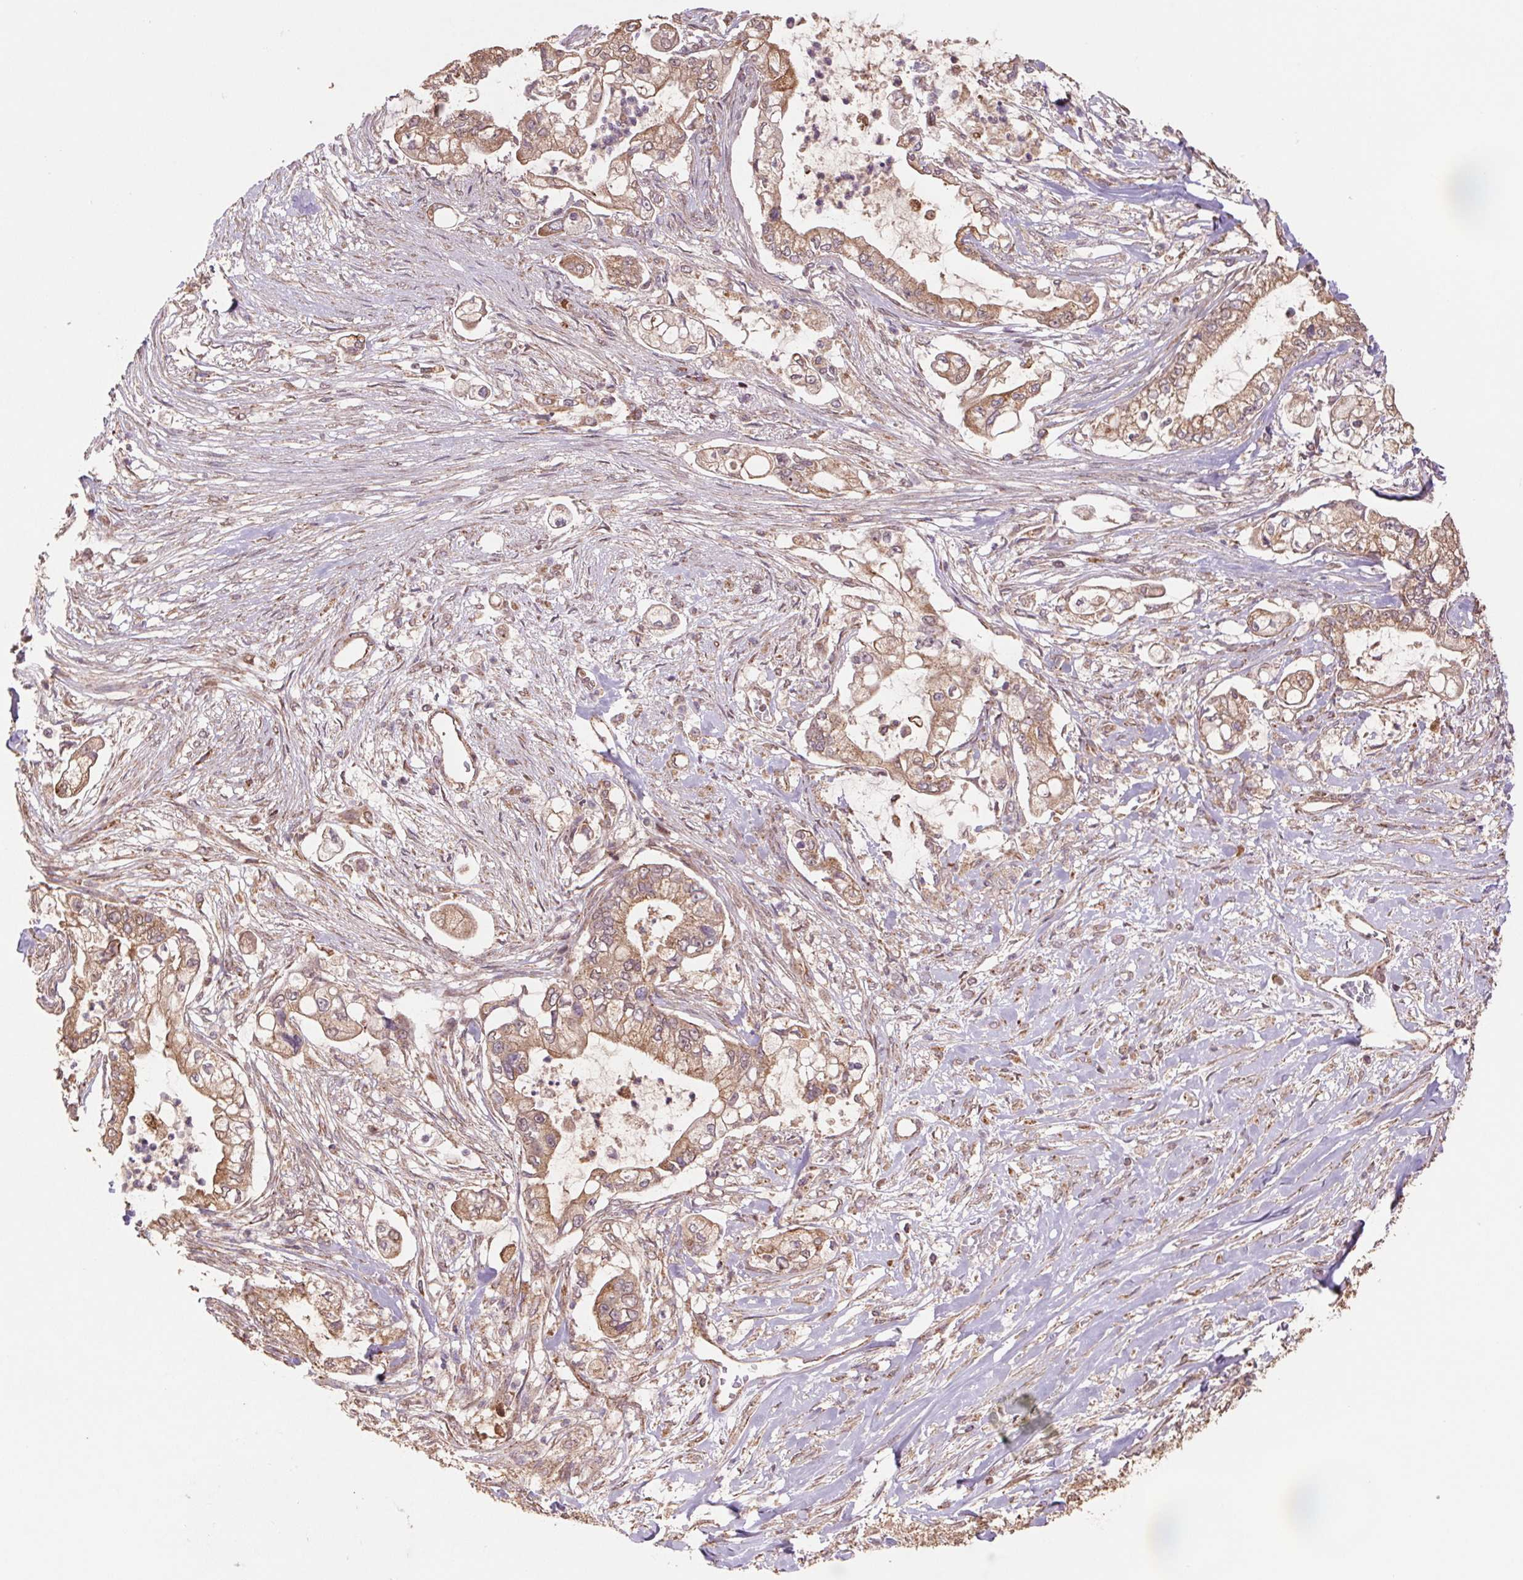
{"staining": {"intensity": "weak", "quantity": "25%-75%", "location": "cytoplasmic/membranous"}, "tissue": "pancreatic cancer", "cell_type": "Tumor cells", "image_type": "cancer", "snomed": [{"axis": "morphology", "description": "Adenocarcinoma, NOS"}, {"axis": "topography", "description": "Pancreas"}], "caption": "Brown immunohistochemical staining in pancreatic cancer (adenocarcinoma) exhibits weak cytoplasmic/membranous expression in about 25%-75% of tumor cells.", "gene": "PDHA1", "patient": {"sex": "female", "age": 69}}